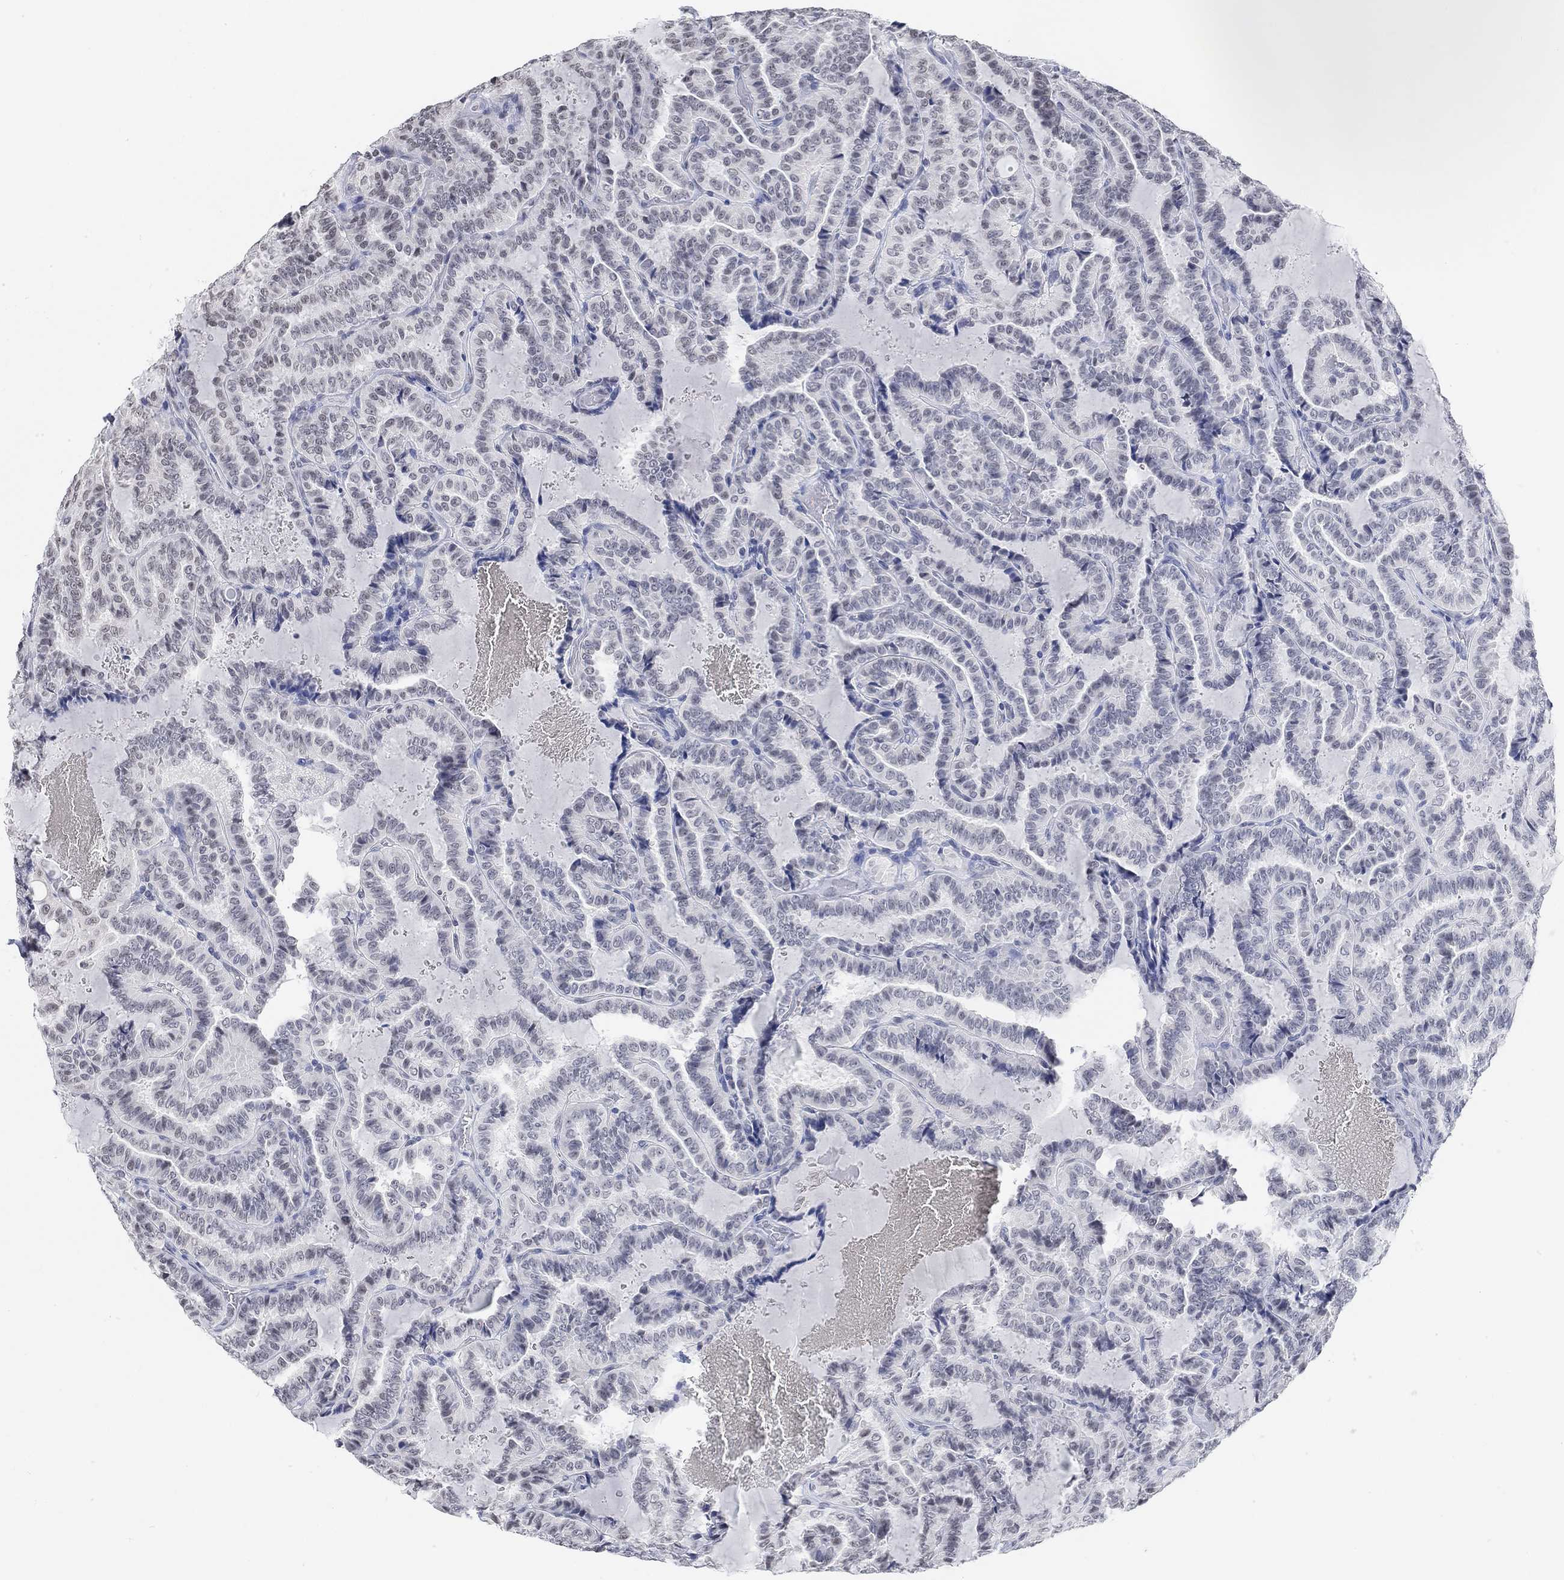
{"staining": {"intensity": "weak", "quantity": "<25%", "location": "nuclear"}, "tissue": "thyroid cancer", "cell_type": "Tumor cells", "image_type": "cancer", "snomed": [{"axis": "morphology", "description": "Papillary adenocarcinoma, NOS"}, {"axis": "topography", "description": "Thyroid gland"}], "caption": "The image demonstrates no staining of tumor cells in papillary adenocarcinoma (thyroid).", "gene": "PURG", "patient": {"sex": "female", "age": 39}}